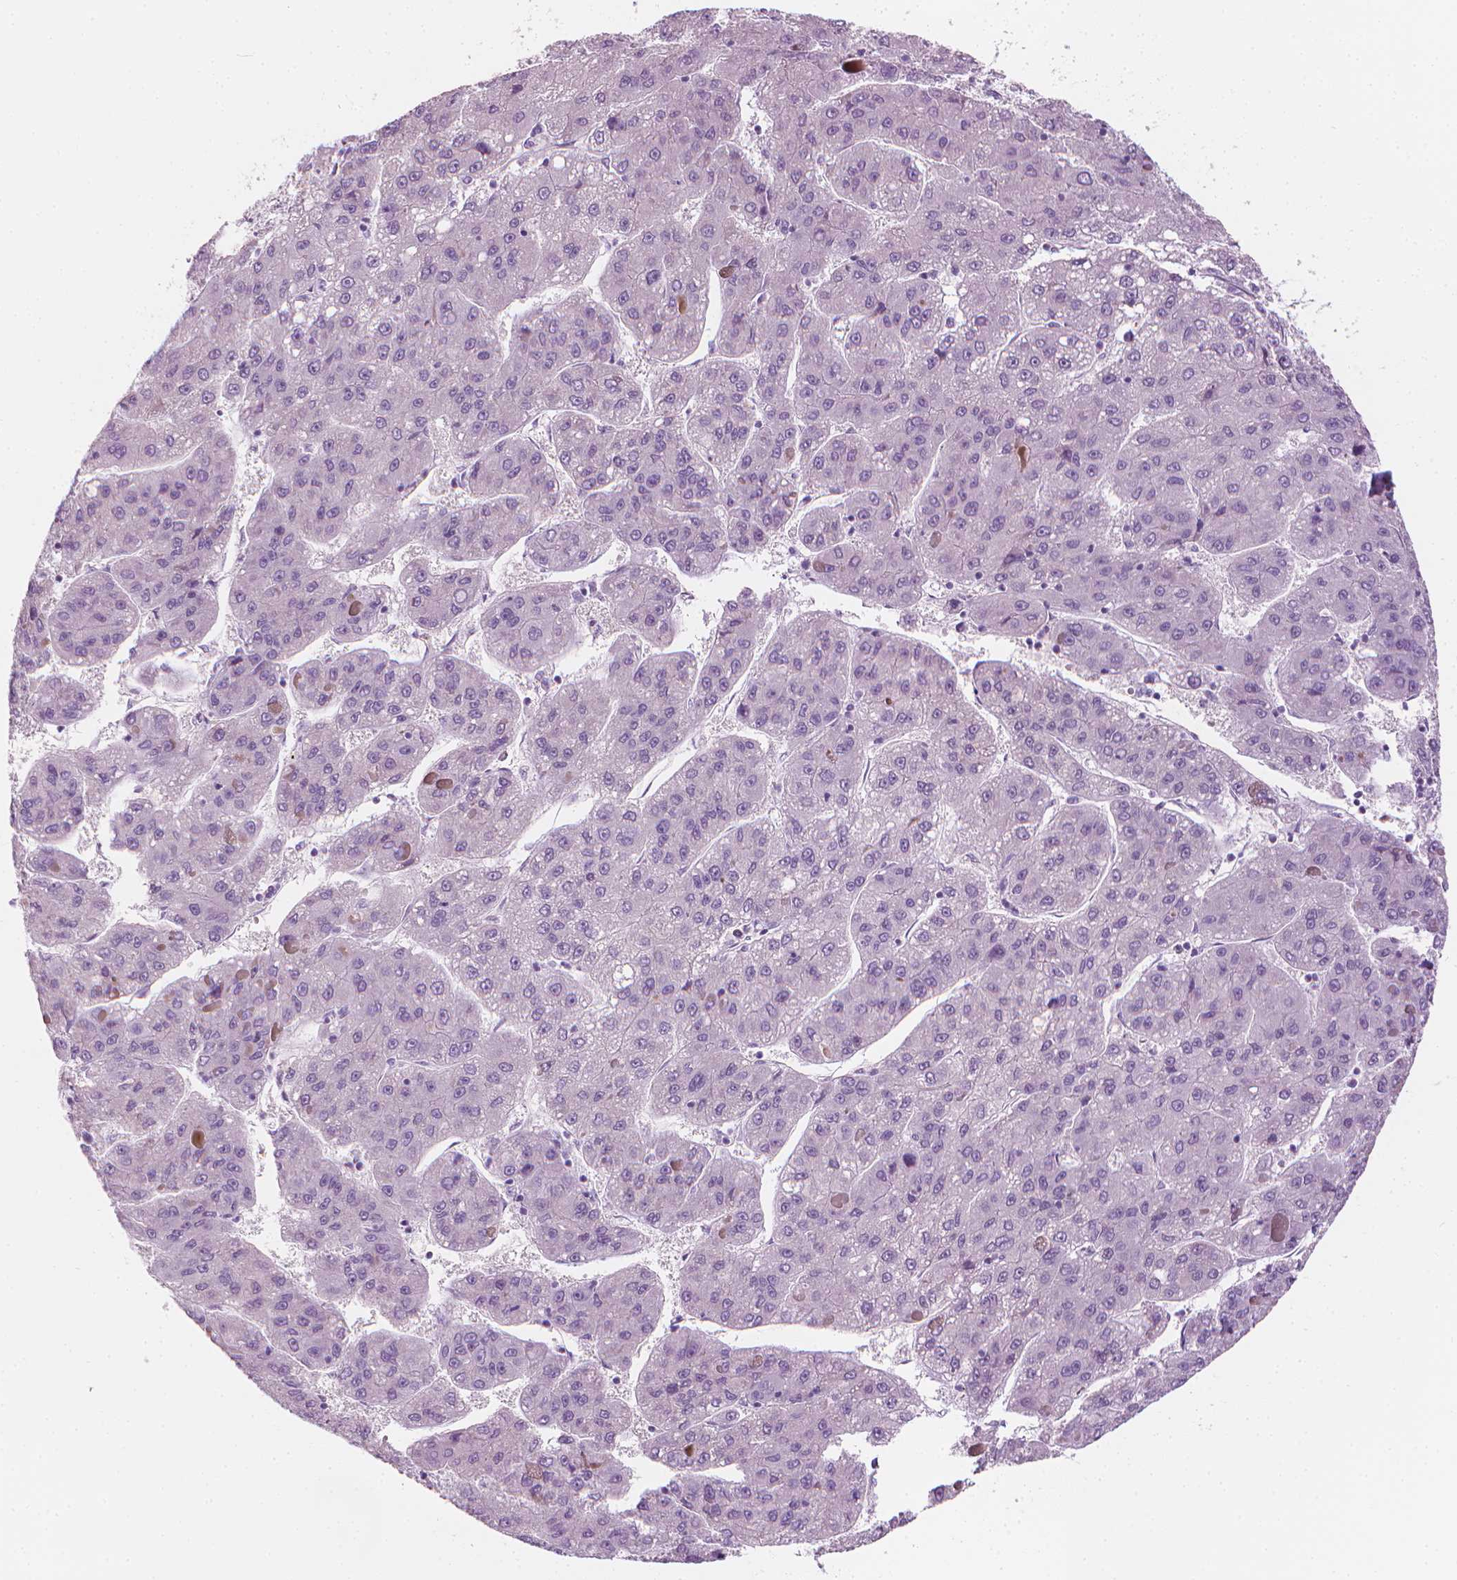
{"staining": {"intensity": "negative", "quantity": "none", "location": "none"}, "tissue": "liver cancer", "cell_type": "Tumor cells", "image_type": "cancer", "snomed": [{"axis": "morphology", "description": "Carcinoma, Hepatocellular, NOS"}, {"axis": "topography", "description": "Liver"}], "caption": "Tumor cells show no significant protein positivity in hepatocellular carcinoma (liver). (Brightfield microscopy of DAB immunohistochemistry (IHC) at high magnification).", "gene": "SCG3", "patient": {"sex": "female", "age": 82}}